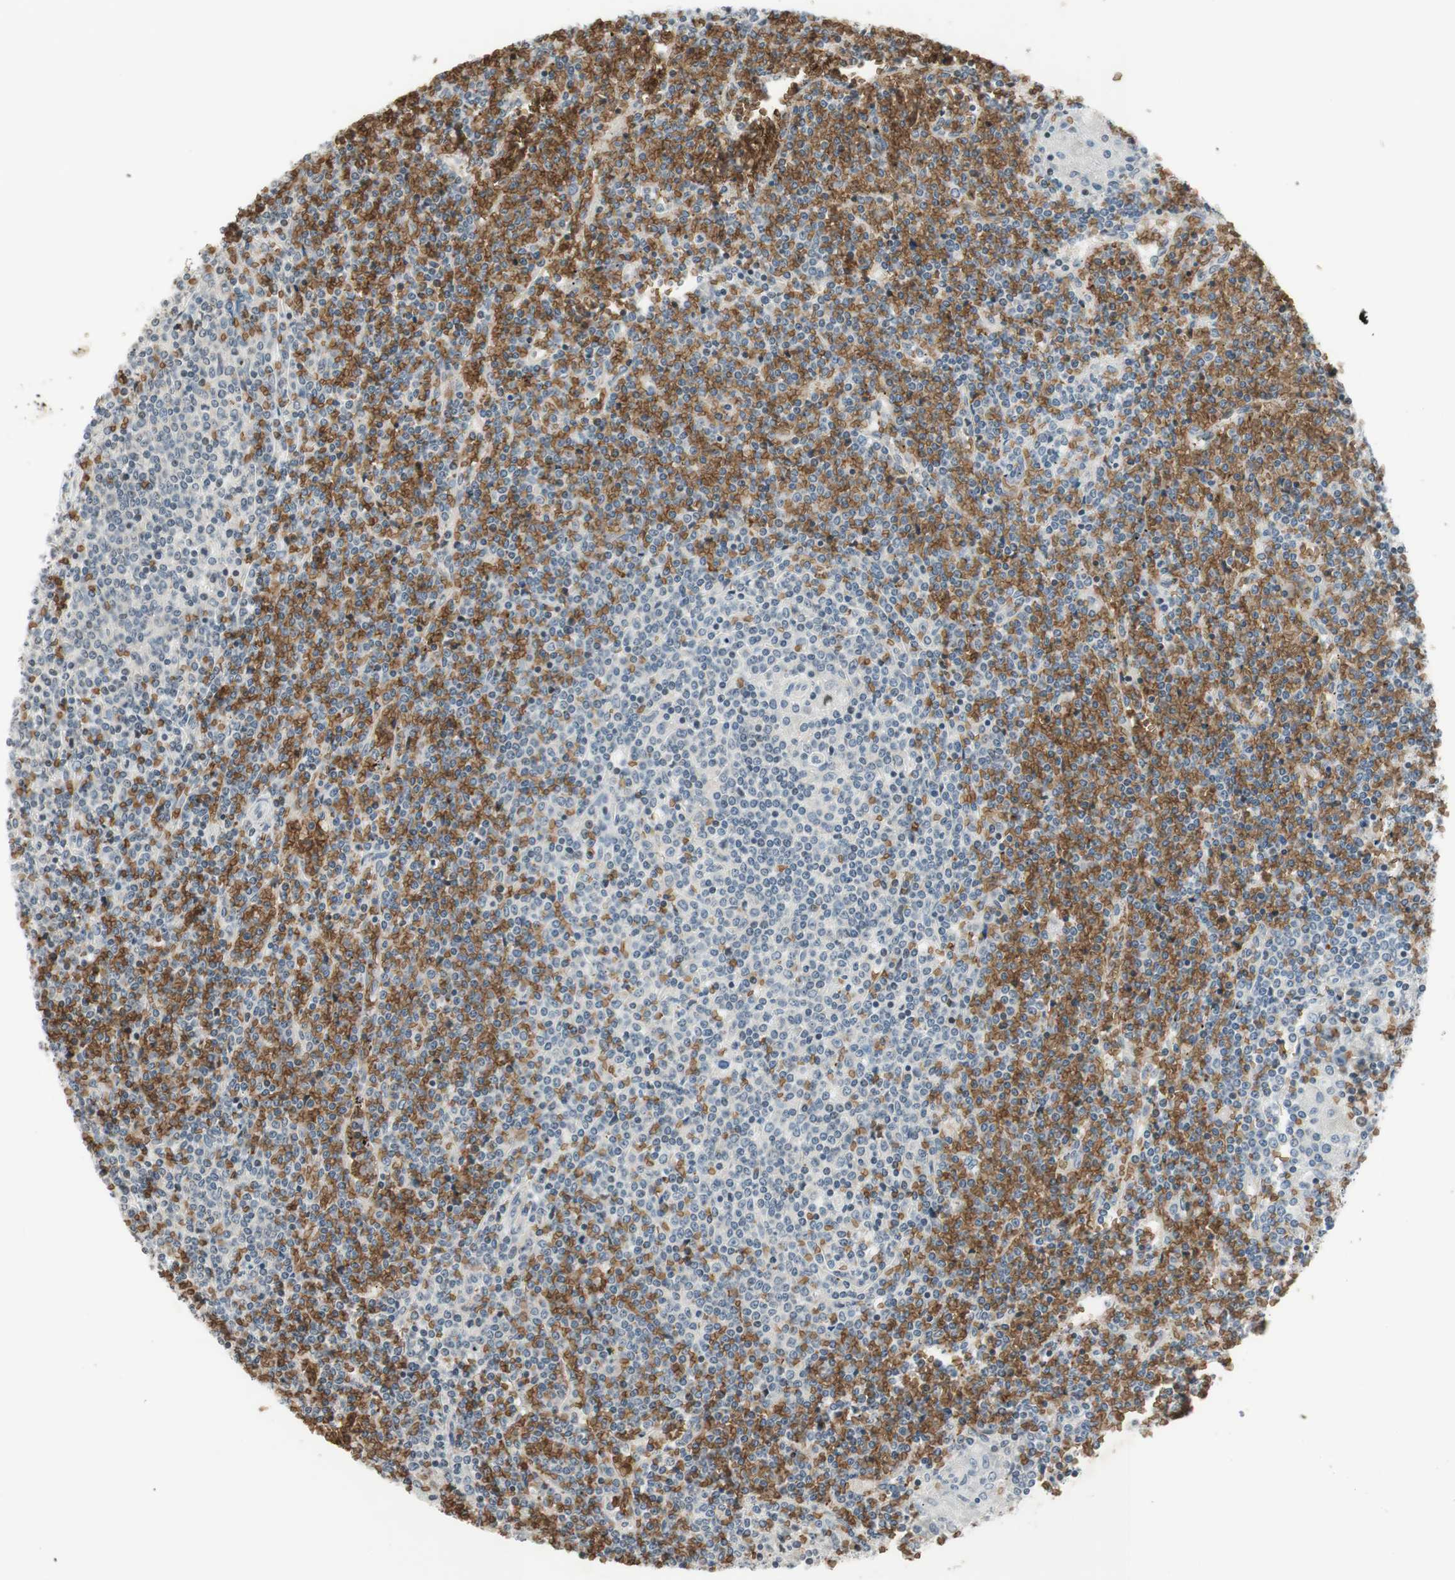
{"staining": {"intensity": "negative", "quantity": "none", "location": "none"}, "tissue": "lymphoma", "cell_type": "Tumor cells", "image_type": "cancer", "snomed": [{"axis": "morphology", "description": "Malignant lymphoma, non-Hodgkin's type, Low grade"}, {"axis": "topography", "description": "Spleen"}], "caption": "This photomicrograph is of malignant lymphoma, non-Hodgkin's type (low-grade) stained with immunohistochemistry (IHC) to label a protein in brown with the nuclei are counter-stained blue. There is no positivity in tumor cells. (Stains: DAB immunohistochemistry (IHC) with hematoxylin counter stain, Microscopy: brightfield microscopy at high magnification).", "gene": "GYPC", "patient": {"sex": "female", "age": 19}}